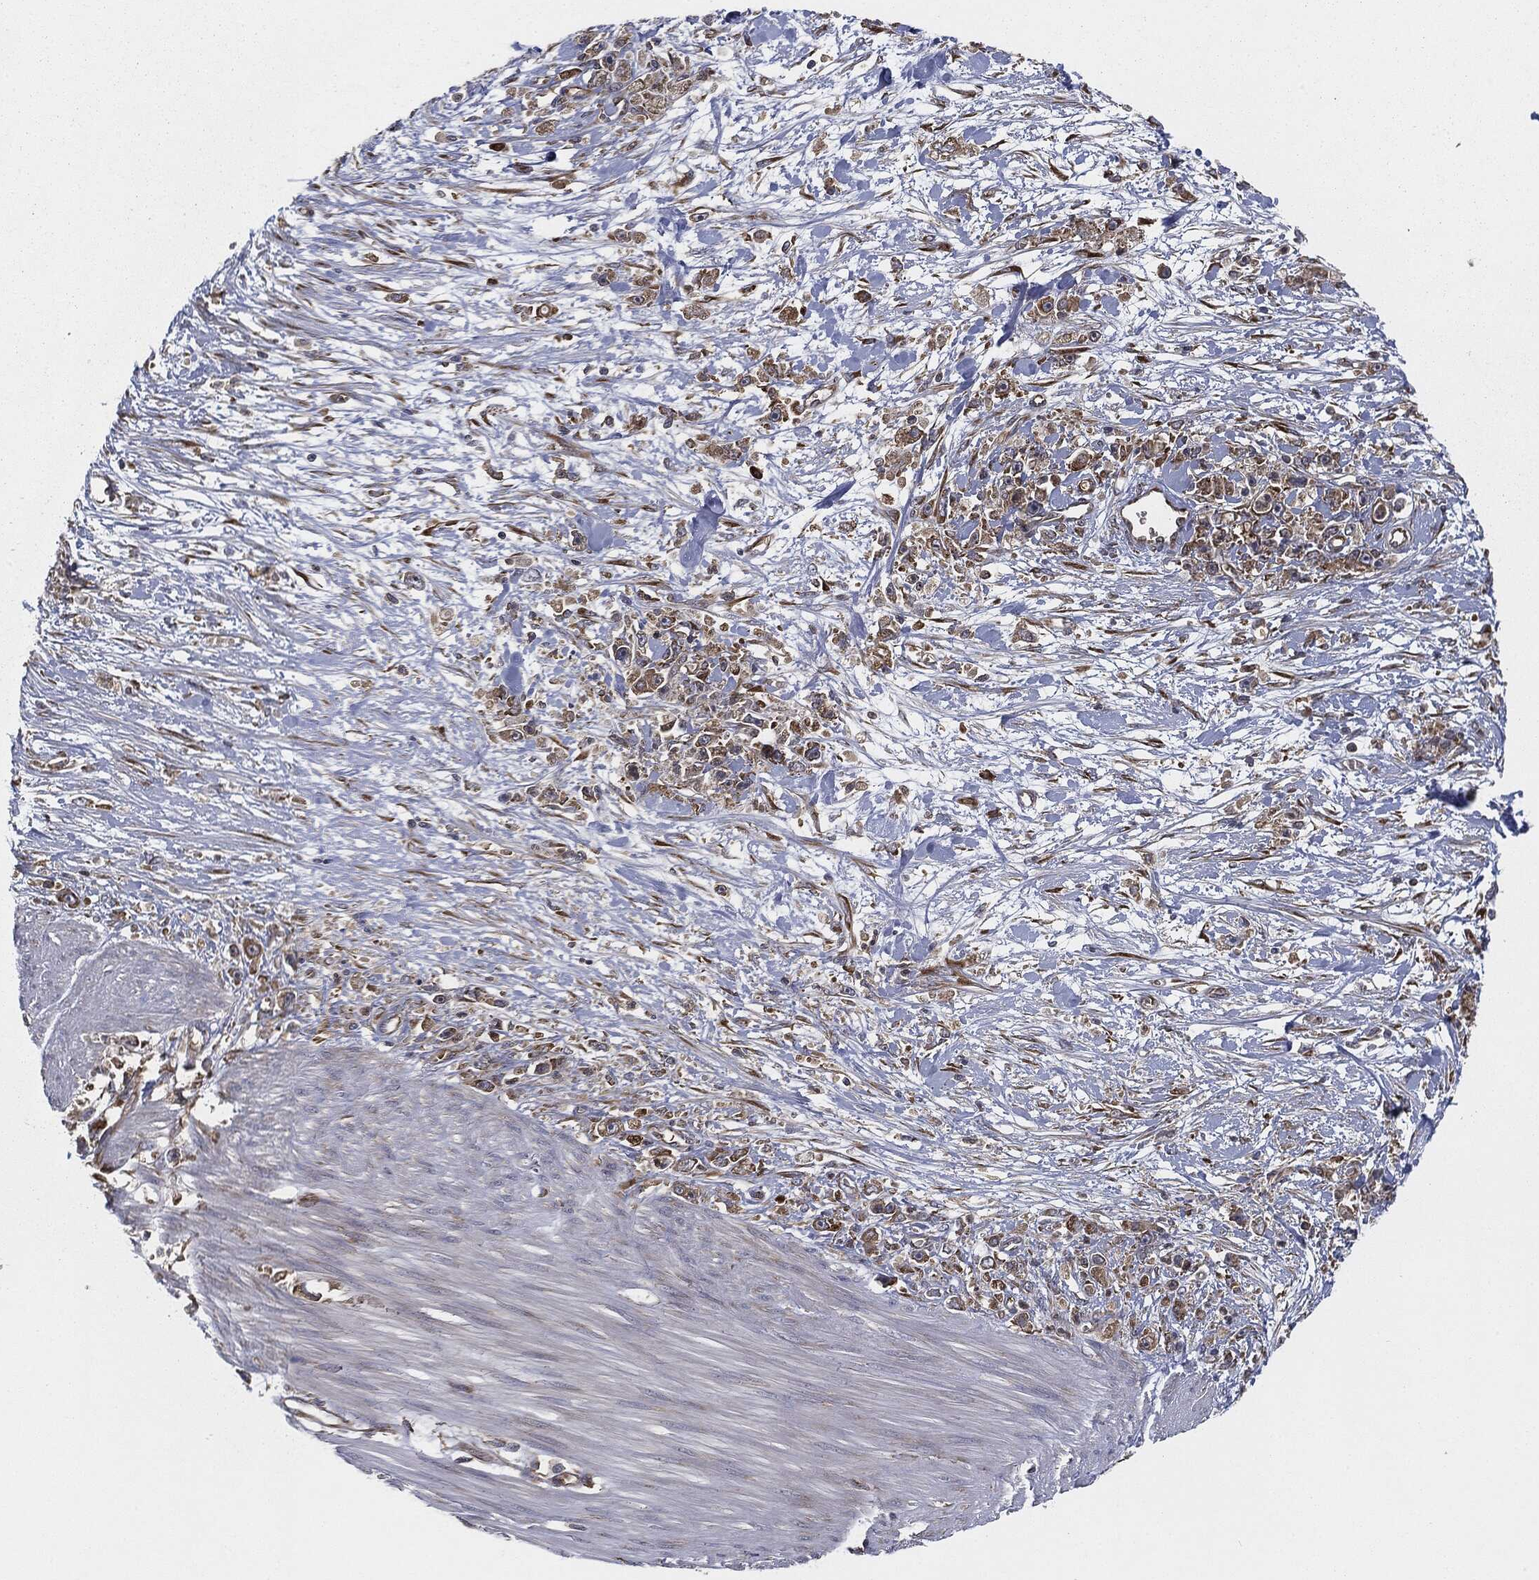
{"staining": {"intensity": "weak", "quantity": ">75%", "location": "cytoplasmic/membranous"}, "tissue": "stomach cancer", "cell_type": "Tumor cells", "image_type": "cancer", "snomed": [{"axis": "morphology", "description": "Adenocarcinoma, NOS"}, {"axis": "topography", "description": "Stomach"}], "caption": "IHC (DAB (3,3'-diaminobenzidine)) staining of adenocarcinoma (stomach) exhibits weak cytoplasmic/membranous protein expression in about >75% of tumor cells. The staining was performed using DAB (3,3'-diaminobenzidine) to visualize the protein expression in brown, while the nuclei were stained in blue with hematoxylin (Magnification: 20x).", "gene": "EIF2AK2", "patient": {"sex": "female", "age": 59}}